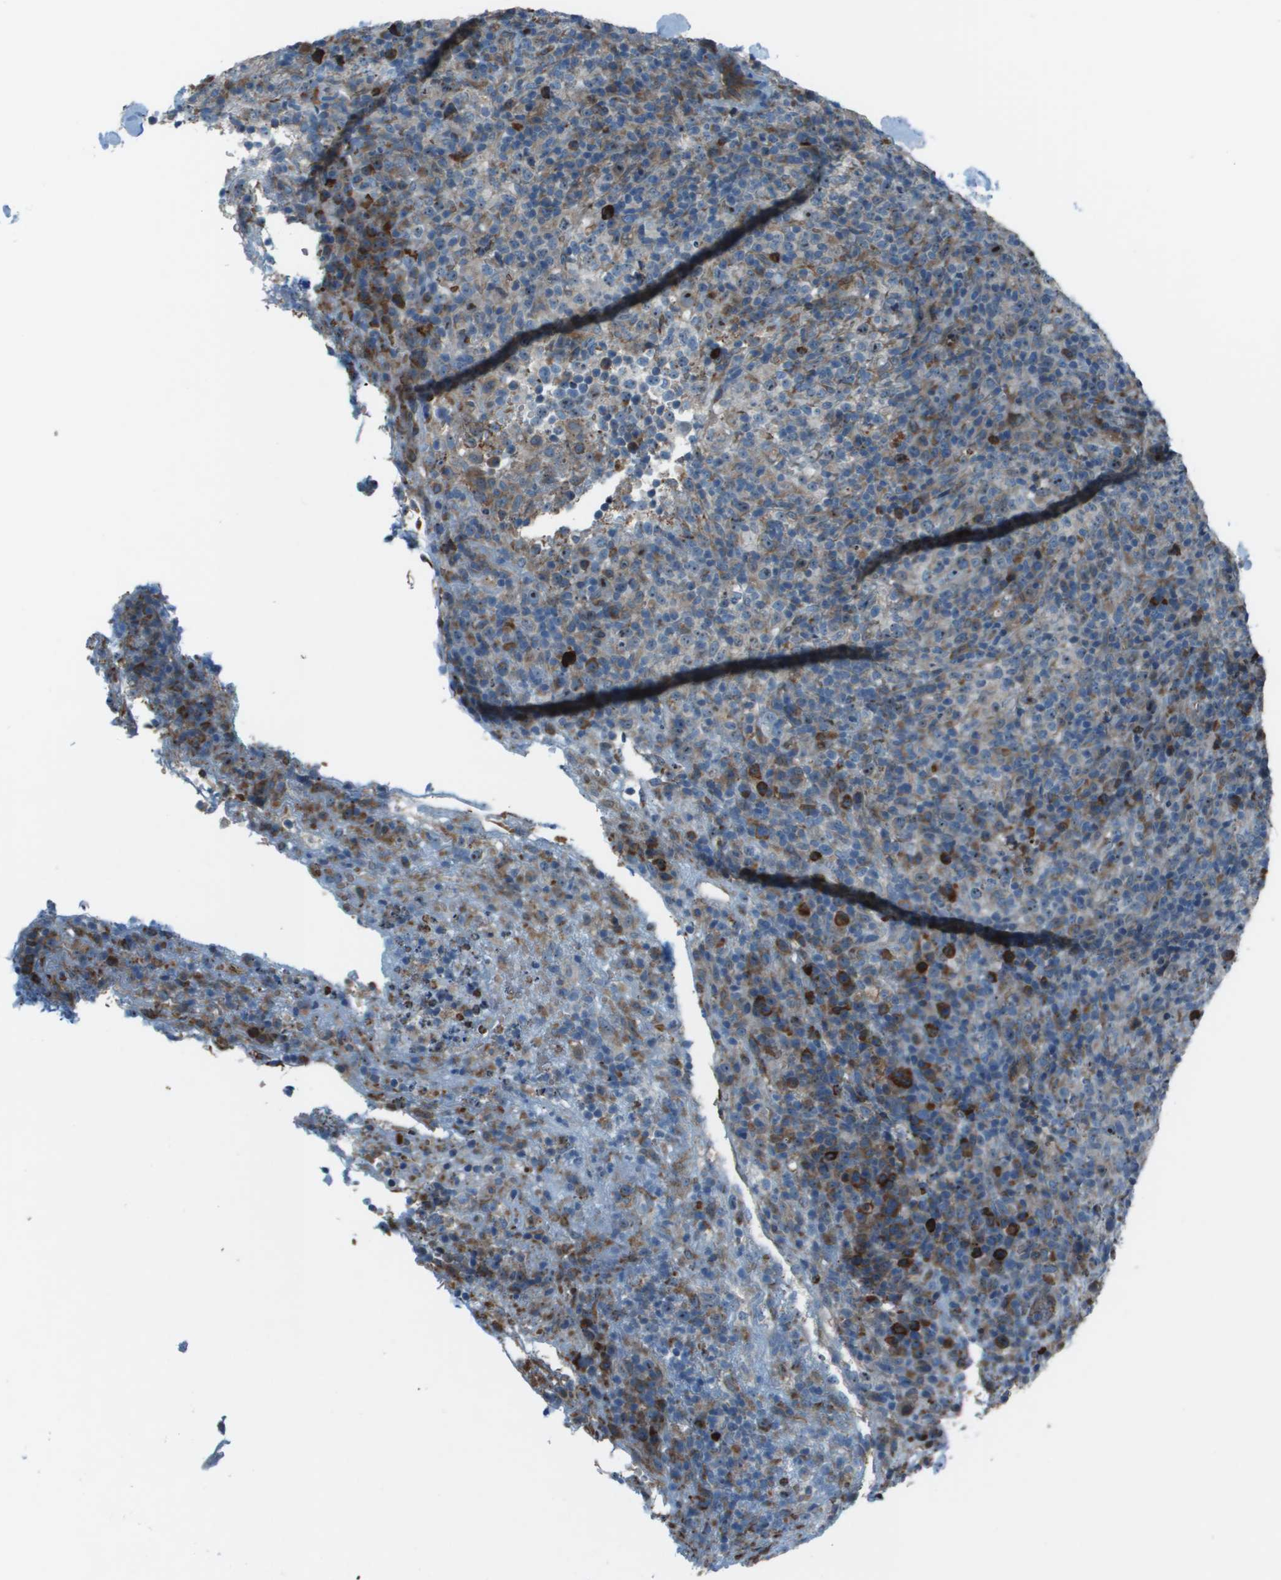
{"staining": {"intensity": "strong", "quantity": "<25%", "location": "cytoplasmic/membranous"}, "tissue": "lymphoma", "cell_type": "Tumor cells", "image_type": "cancer", "snomed": [{"axis": "morphology", "description": "Malignant lymphoma, non-Hodgkin's type, High grade"}, {"axis": "topography", "description": "Lymph node"}], "caption": "The immunohistochemical stain highlights strong cytoplasmic/membranous staining in tumor cells of lymphoma tissue.", "gene": "UTS2", "patient": {"sex": "female", "age": 76}}